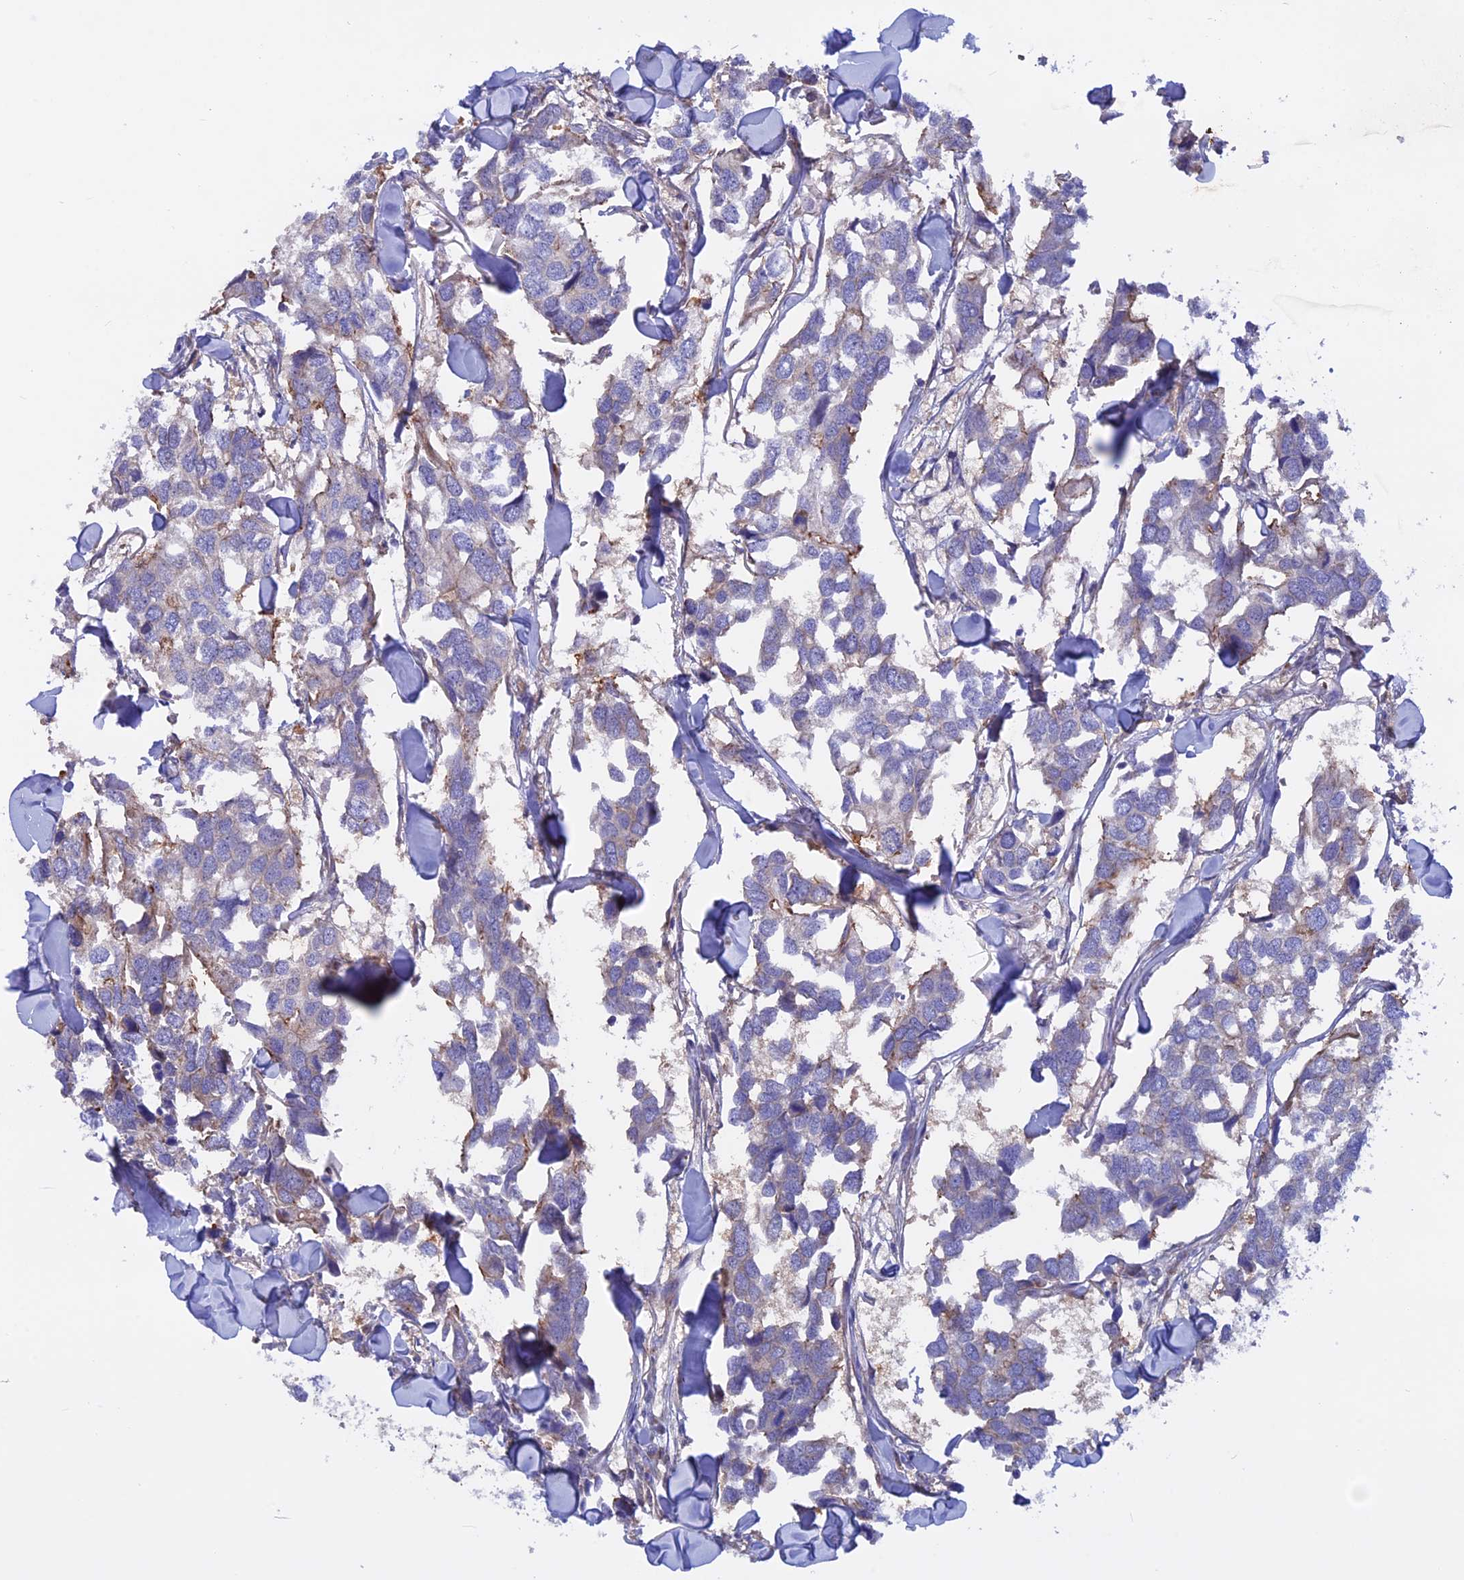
{"staining": {"intensity": "weak", "quantity": "<25%", "location": "cytoplasmic/membranous"}, "tissue": "breast cancer", "cell_type": "Tumor cells", "image_type": "cancer", "snomed": [{"axis": "morphology", "description": "Duct carcinoma"}, {"axis": "topography", "description": "Breast"}], "caption": "Immunohistochemistry (IHC) of human breast infiltrating ductal carcinoma demonstrates no expression in tumor cells.", "gene": "HYCC1", "patient": {"sex": "female", "age": 83}}